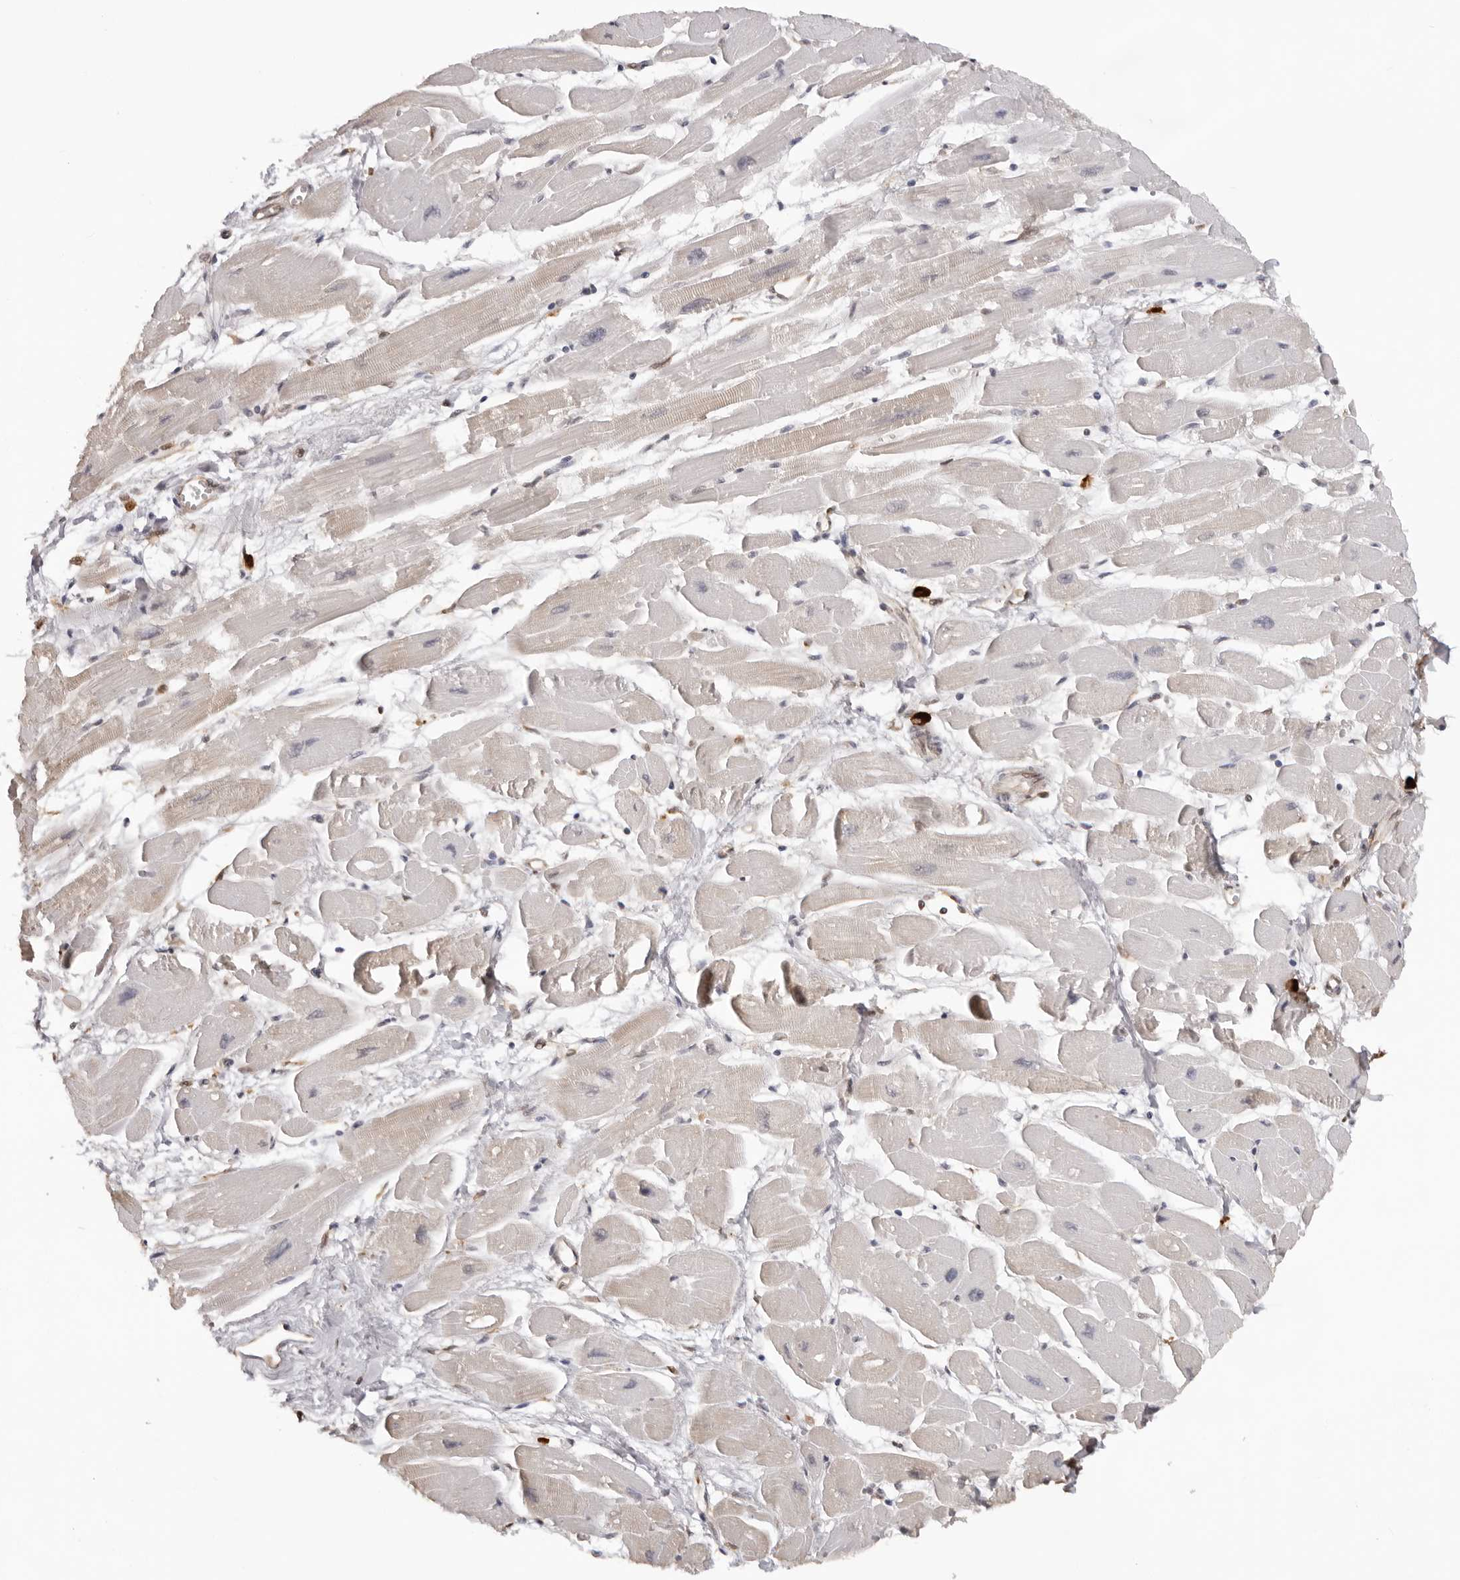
{"staining": {"intensity": "weak", "quantity": "<25%", "location": "cytoplasmic/membranous"}, "tissue": "heart muscle", "cell_type": "Cardiomyocytes", "image_type": "normal", "snomed": [{"axis": "morphology", "description": "Normal tissue, NOS"}, {"axis": "topography", "description": "Heart"}], "caption": "High power microscopy micrograph of an immunohistochemistry histopathology image of benign heart muscle, revealing no significant expression in cardiomyocytes. The staining was performed using DAB to visualize the protein expression in brown, while the nuclei were stained in blue with hematoxylin (Magnification: 20x).", "gene": "DYNLT5", "patient": {"sex": "female", "age": 54}}